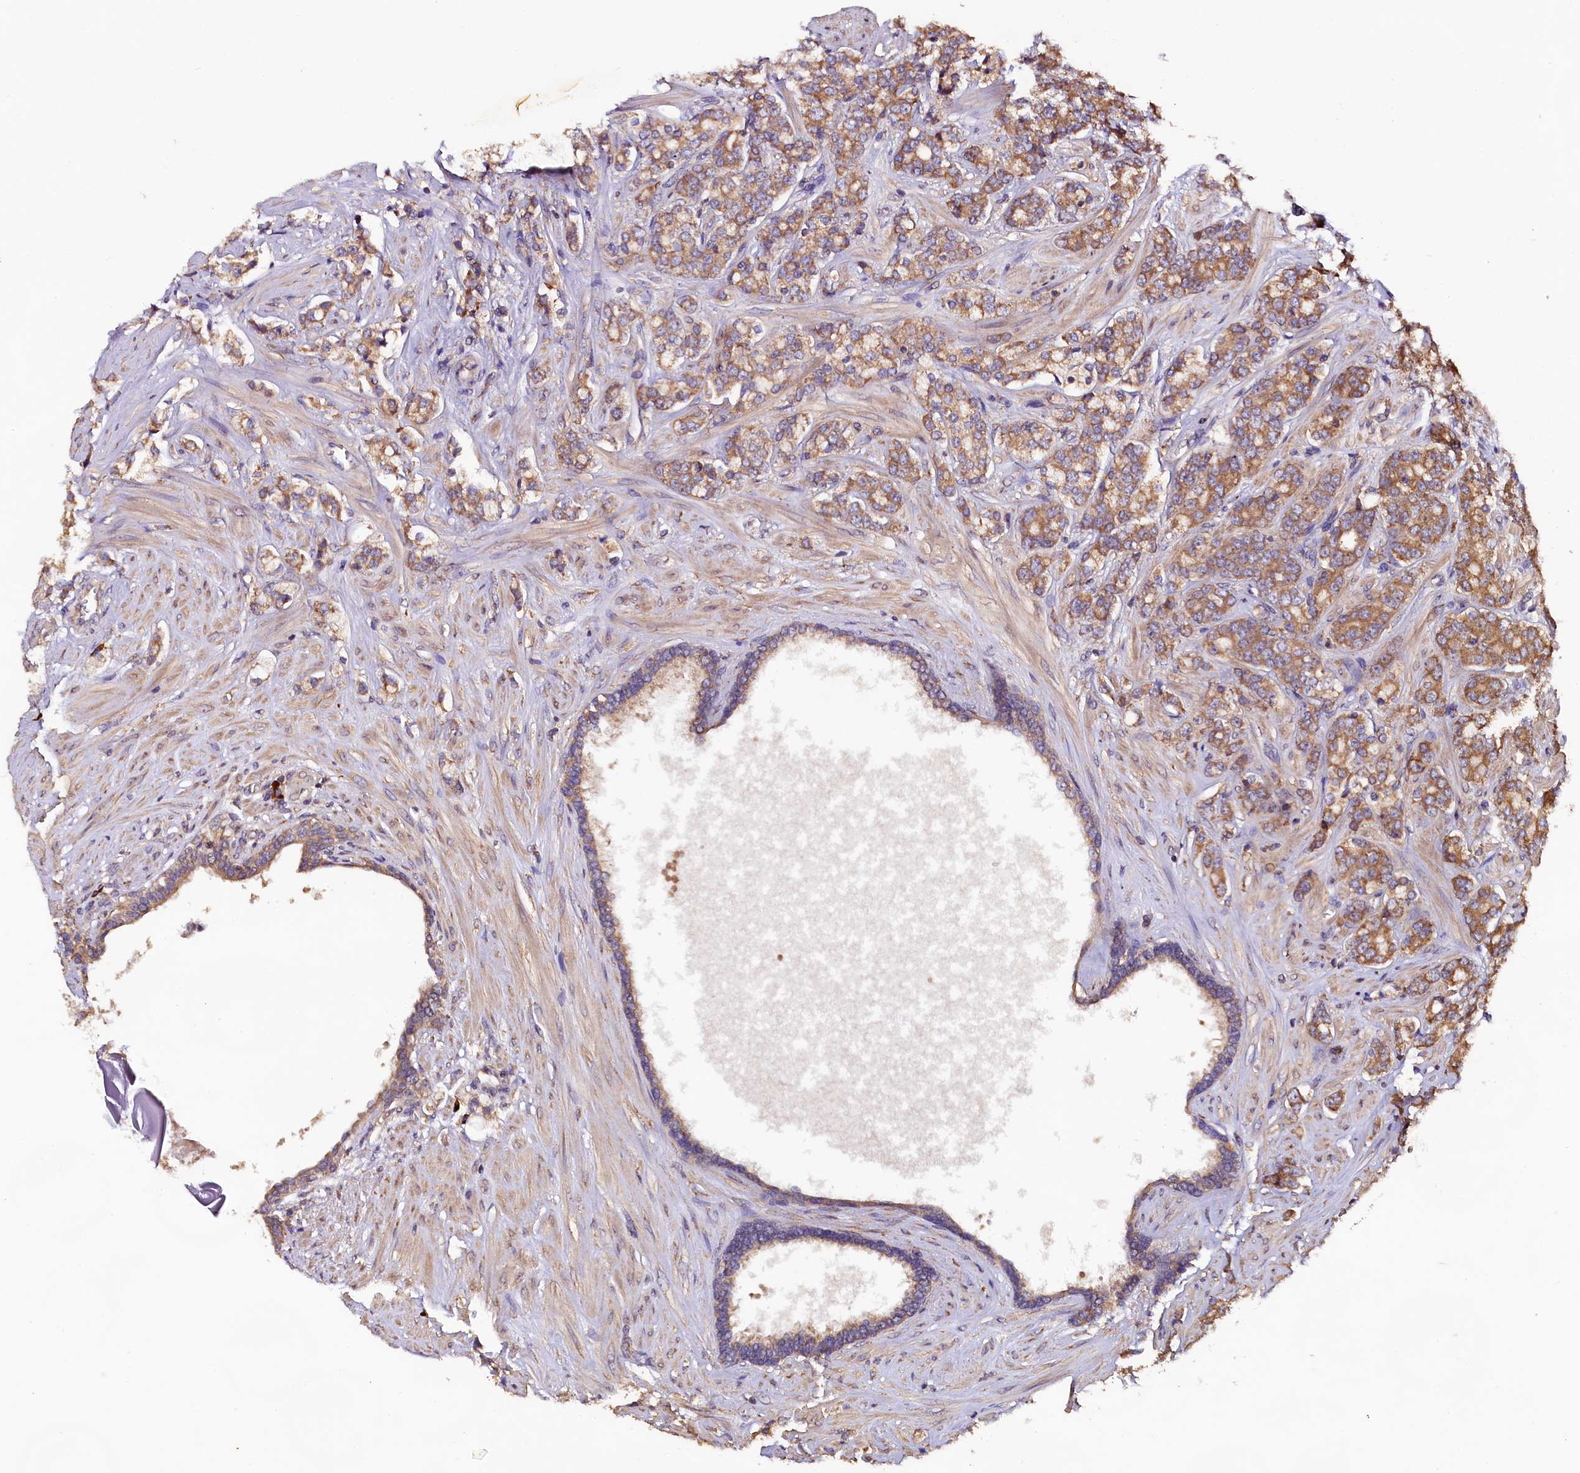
{"staining": {"intensity": "moderate", "quantity": ">75%", "location": "cytoplasmic/membranous"}, "tissue": "prostate cancer", "cell_type": "Tumor cells", "image_type": "cancer", "snomed": [{"axis": "morphology", "description": "Adenocarcinoma, High grade"}, {"axis": "topography", "description": "Prostate"}], "caption": "Prostate high-grade adenocarcinoma stained with IHC shows moderate cytoplasmic/membranous positivity in about >75% of tumor cells. The protein of interest is shown in brown color, while the nuclei are stained blue.", "gene": "ENKD1", "patient": {"sex": "male", "age": 62}}